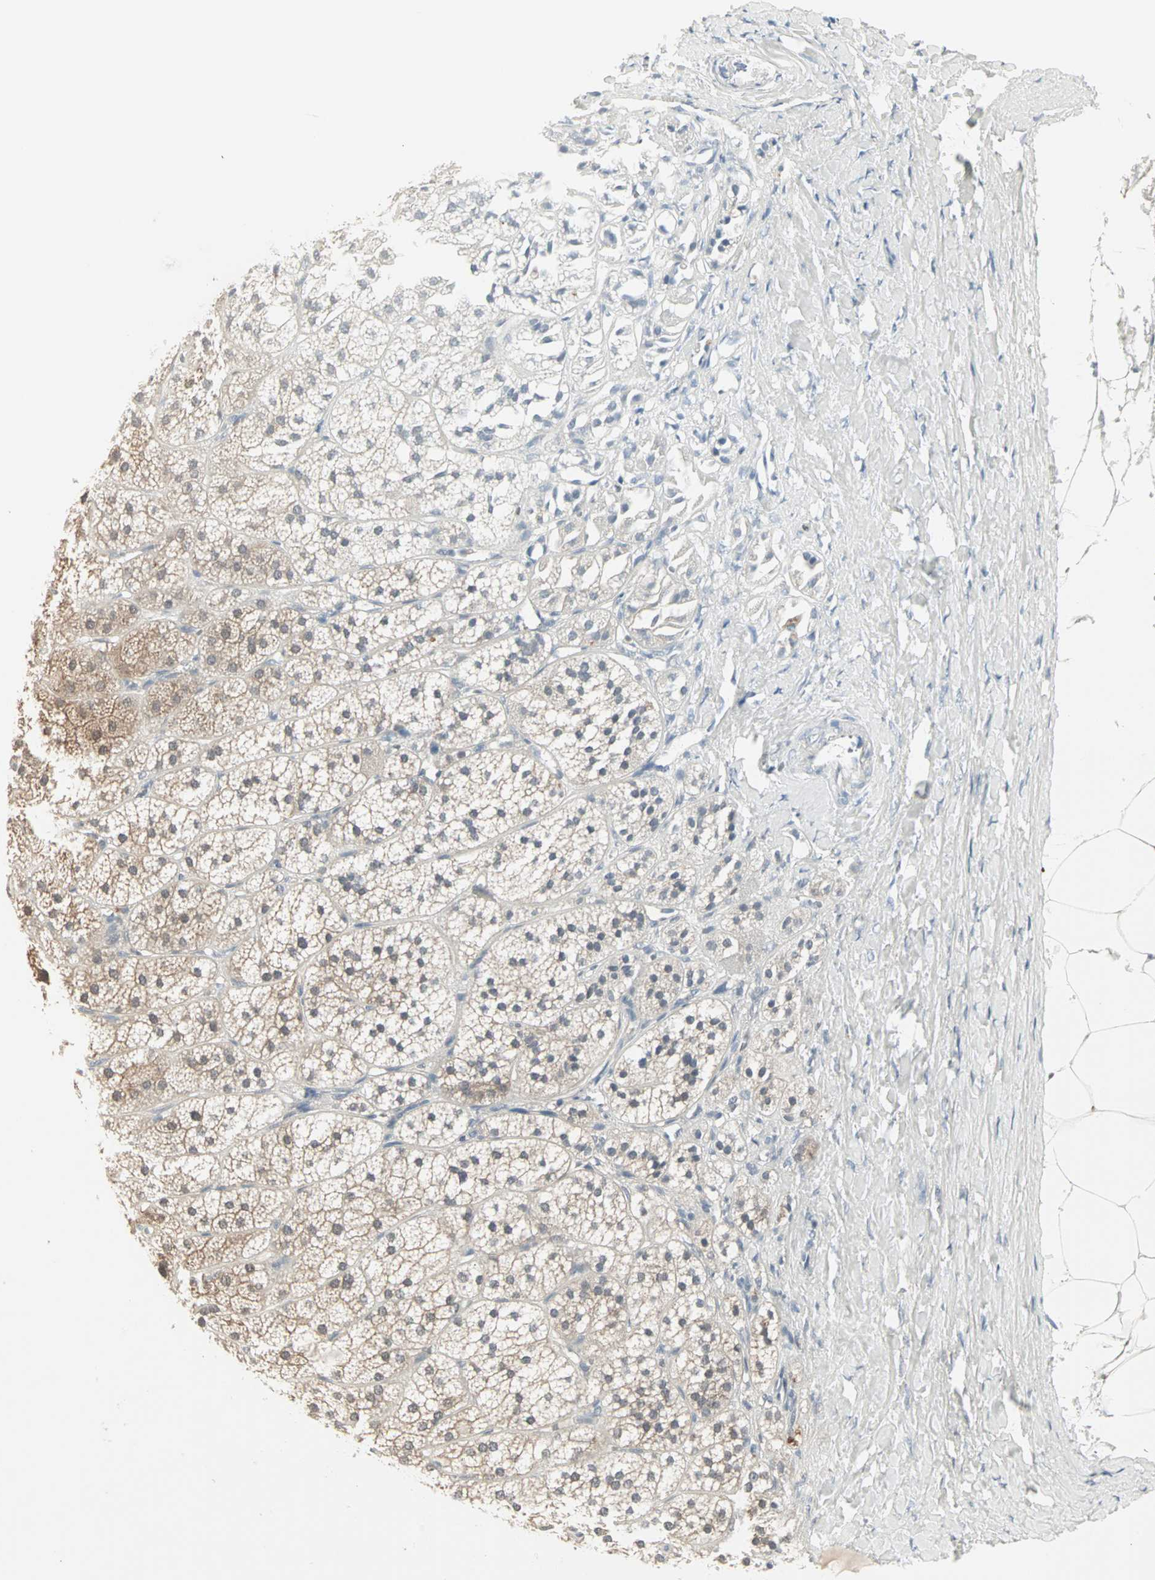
{"staining": {"intensity": "strong", "quantity": "<25%", "location": "cytoplasmic/membranous,nuclear"}, "tissue": "adrenal gland", "cell_type": "Glandular cells", "image_type": "normal", "snomed": [{"axis": "morphology", "description": "Normal tissue, NOS"}, {"axis": "topography", "description": "Adrenal gland"}], "caption": "Protein expression by immunohistochemistry shows strong cytoplasmic/membranous,nuclear expression in approximately <25% of glandular cells in normal adrenal gland. Using DAB (brown) and hematoxylin (blue) stains, captured at high magnification using brightfield microscopy.", "gene": "PTPA", "patient": {"sex": "female", "age": 71}}